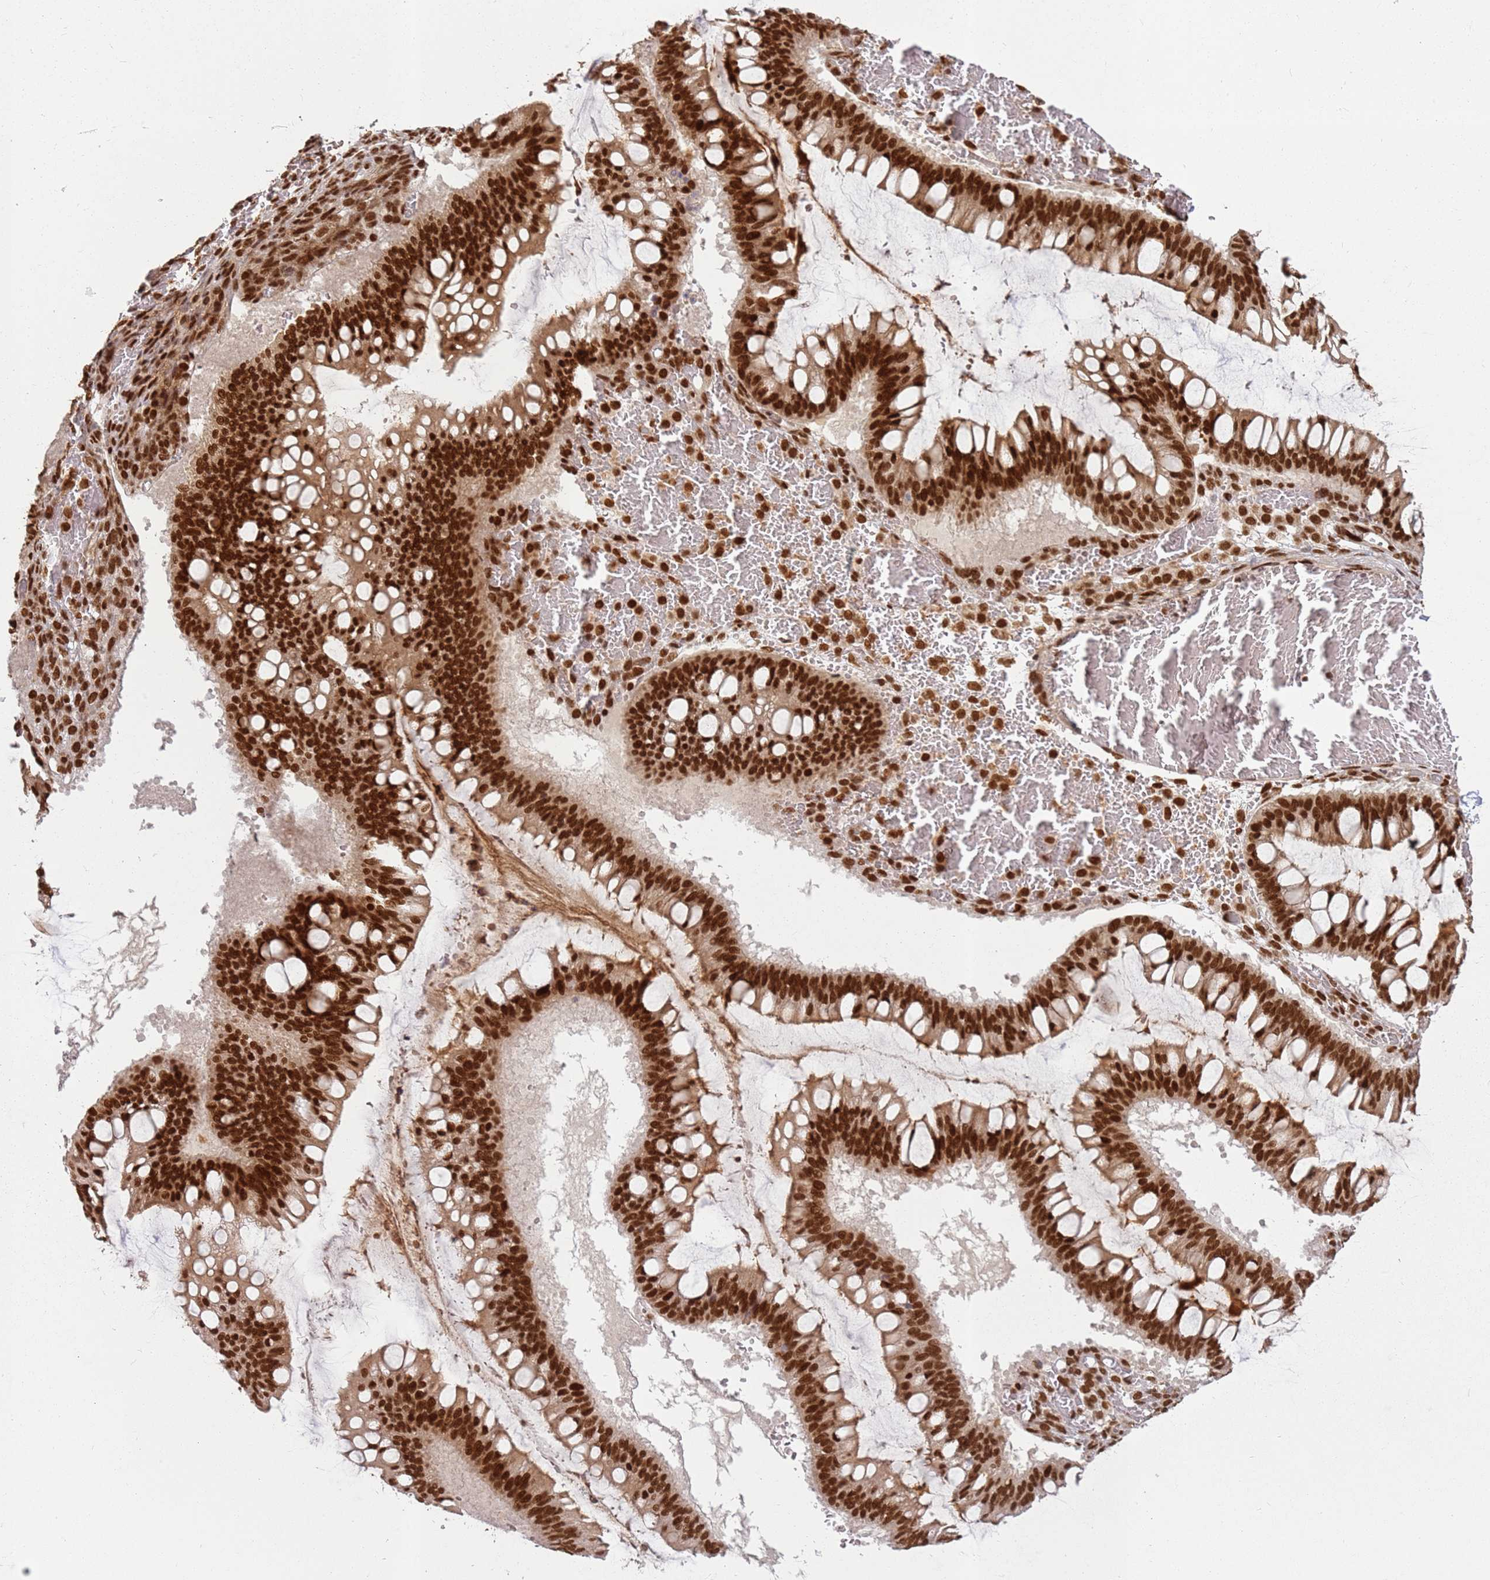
{"staining": {"intensity": "strong", "quantity": ">75%", "location": "nuclear"}, "tissue": "ovarian cancer", "cell_type": "Tumor cells", "image_type": "cancer", "snomed": [{"axis": "morphology", "description": "Cystadenocarcinoma, mucinous, NOS"}, {"axis": "topography", "description": "Ovary"}], "caption": "DAB immunohistochemical staining of ovarian mucinous cystadenocarcinoma shows strong nuclear protein staining in approximately >75% of tumor cells. (DAB (3,3'-diaminobenzidine) IHC with brightfield microscopy, high magnification).", "gene": "TENT4A", "patient": {"sex": "female", "age": 73}}